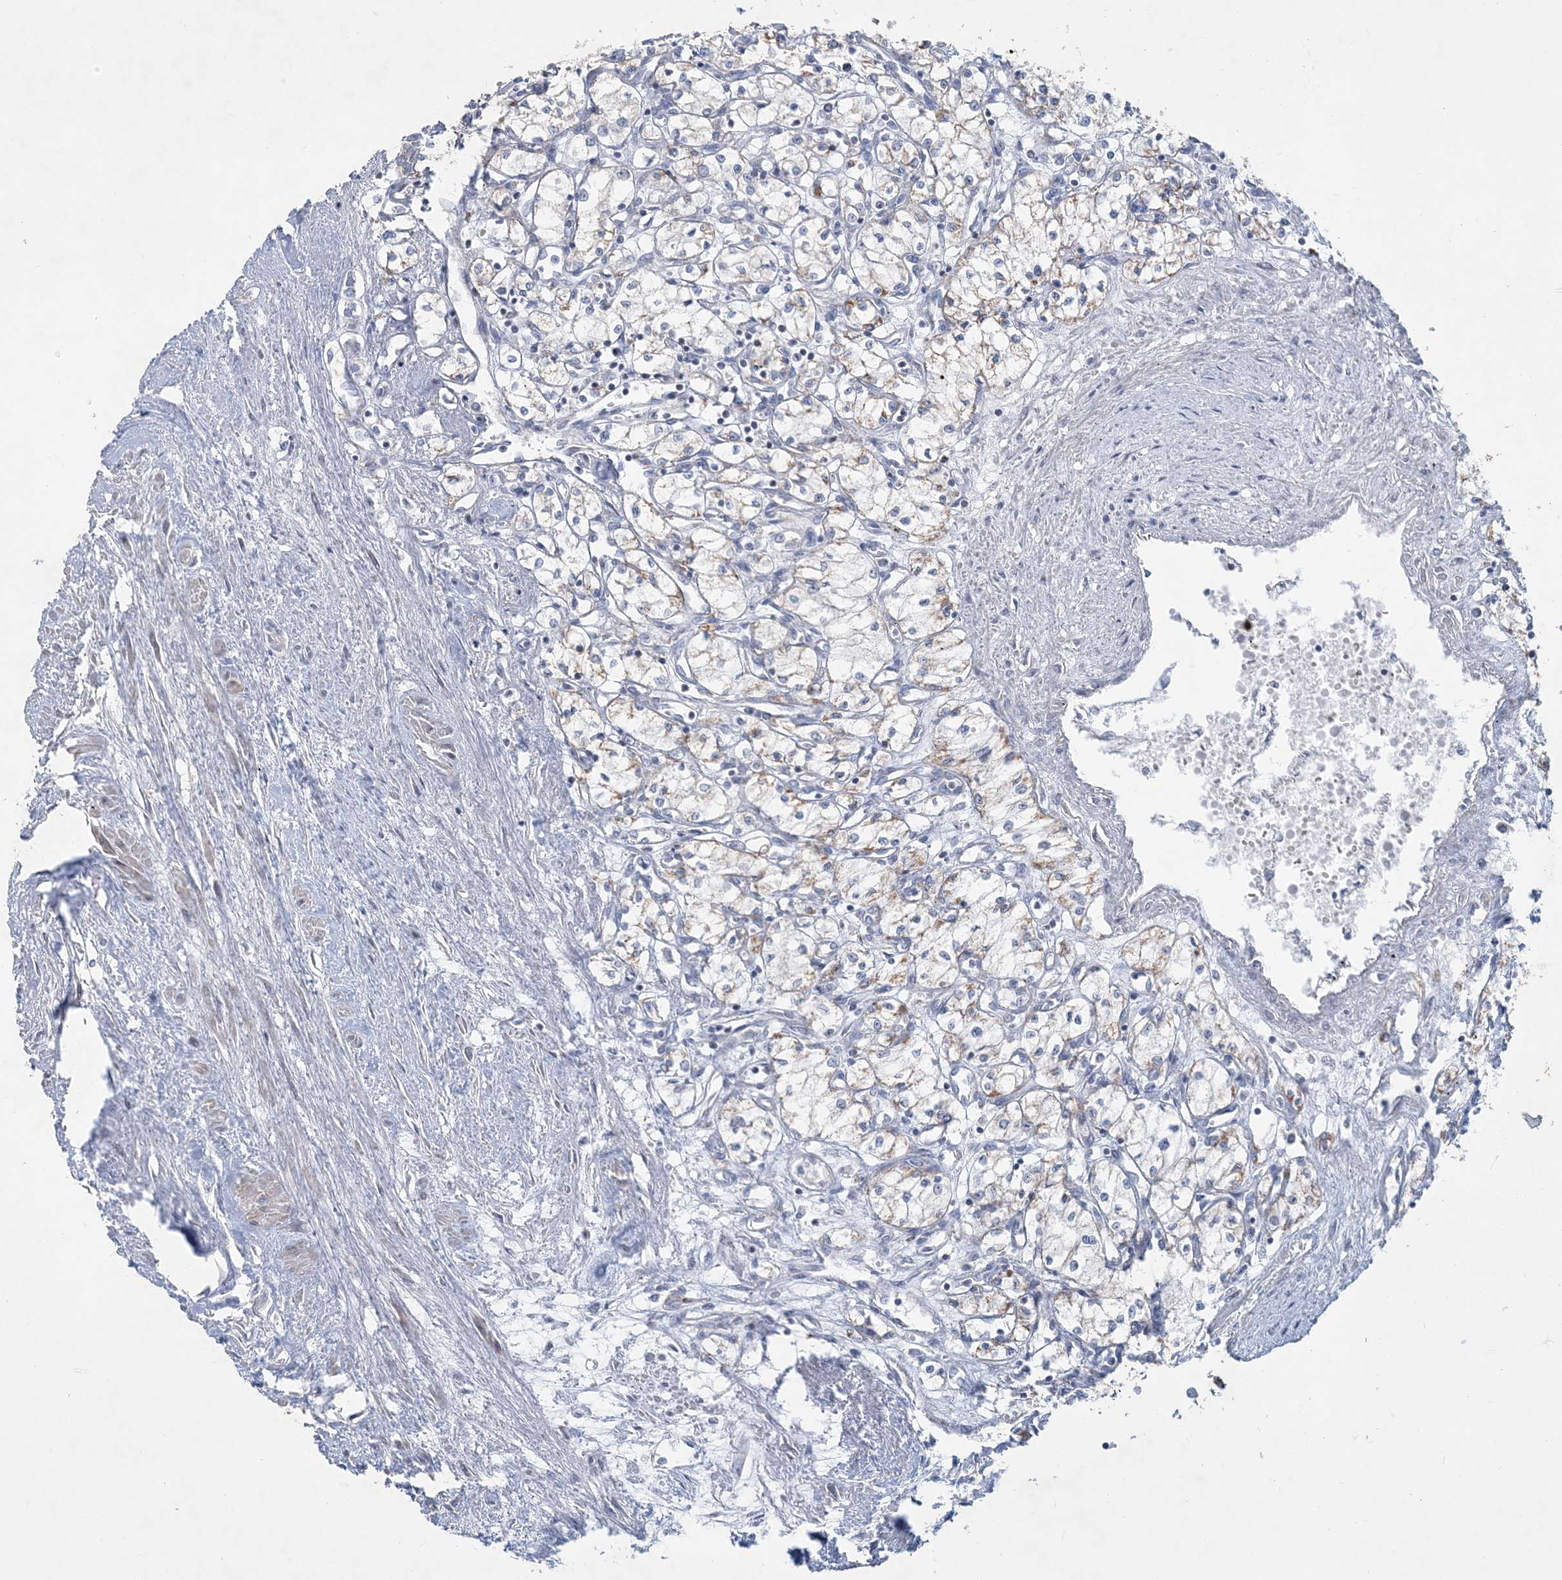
{"staining": {"intensity": "negative", "quantity": "none", "location": "none"}, "tissue": "renal cancer", "cell_type": "Tumor cells", "image_type": "cancer", "snomed": [{"axis": "morphology", "description": "Adenocarcinoma, NOS"}, {"axis": "topography", "description": "Kidney"}], "caption": "DAB (3,3'-diaminobenzidine) immunohistochemical staining of human renal adenocarcinoma exhibits no significant expression in tumor cells.", "gene": "TBC1D7", "patient": {"sex": "male", "age": 59}}